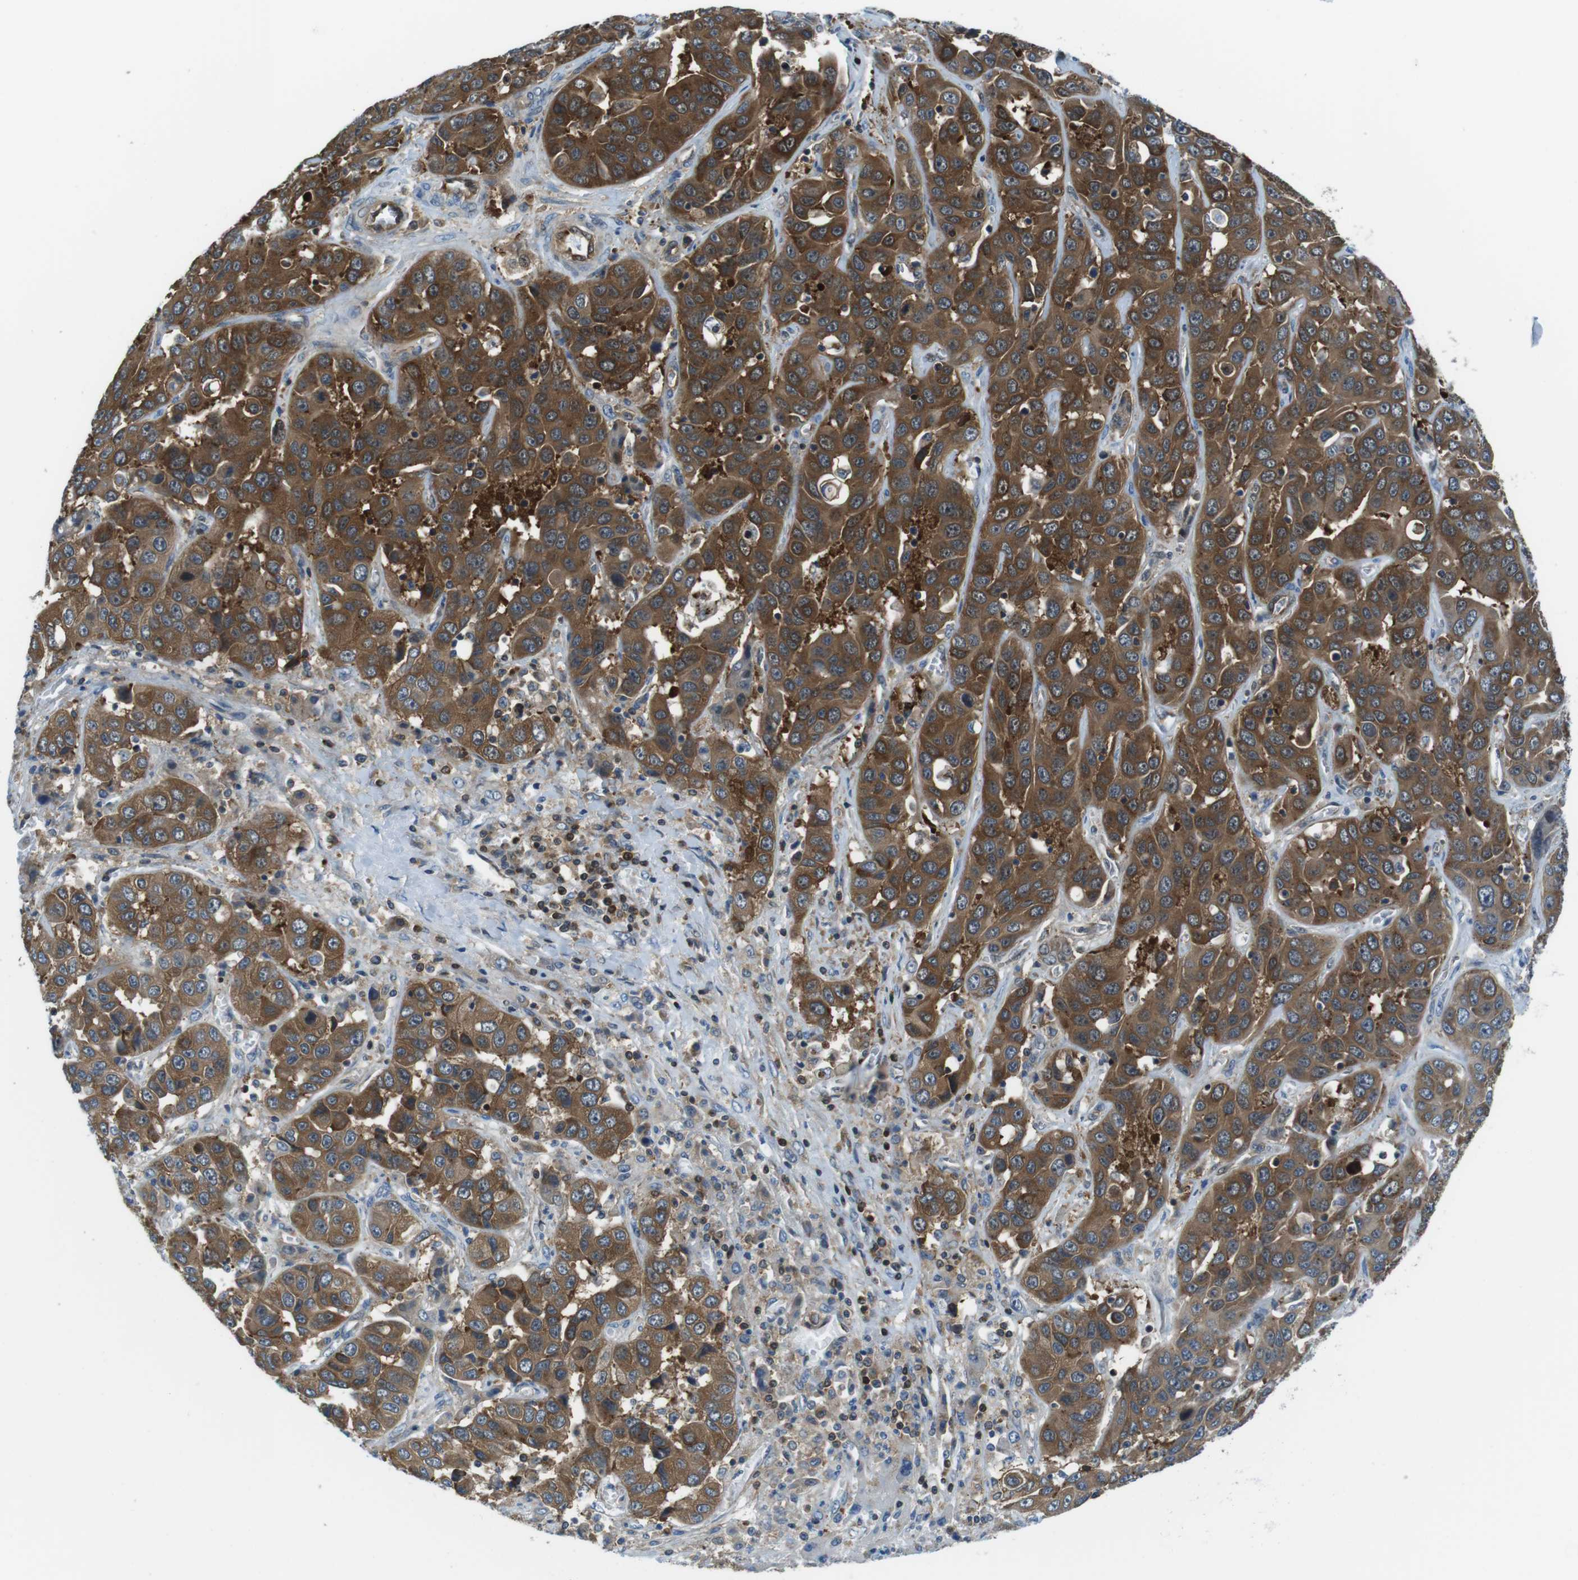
{"staining": {"intensity": "strong", "quantity": ">75%", "location": "cytoplasmic/membranous"}, "tissue": "liver cancer", "cell_type": "Tumor cells", "image_type": "cancer", "snomed": [{"axis": "morphology", "description": "Cholangiocarcinoma"}, {"axis": "topography", "description": "Liver"}], "caption": "Brown immunohistochemical staining in cholangiocarcinoma (liver) displays strong cytoplasmic/membranous expression in about >75% of tumor cells.", "gene": "TES", "patient": {"sex": "female", "age": 52}}